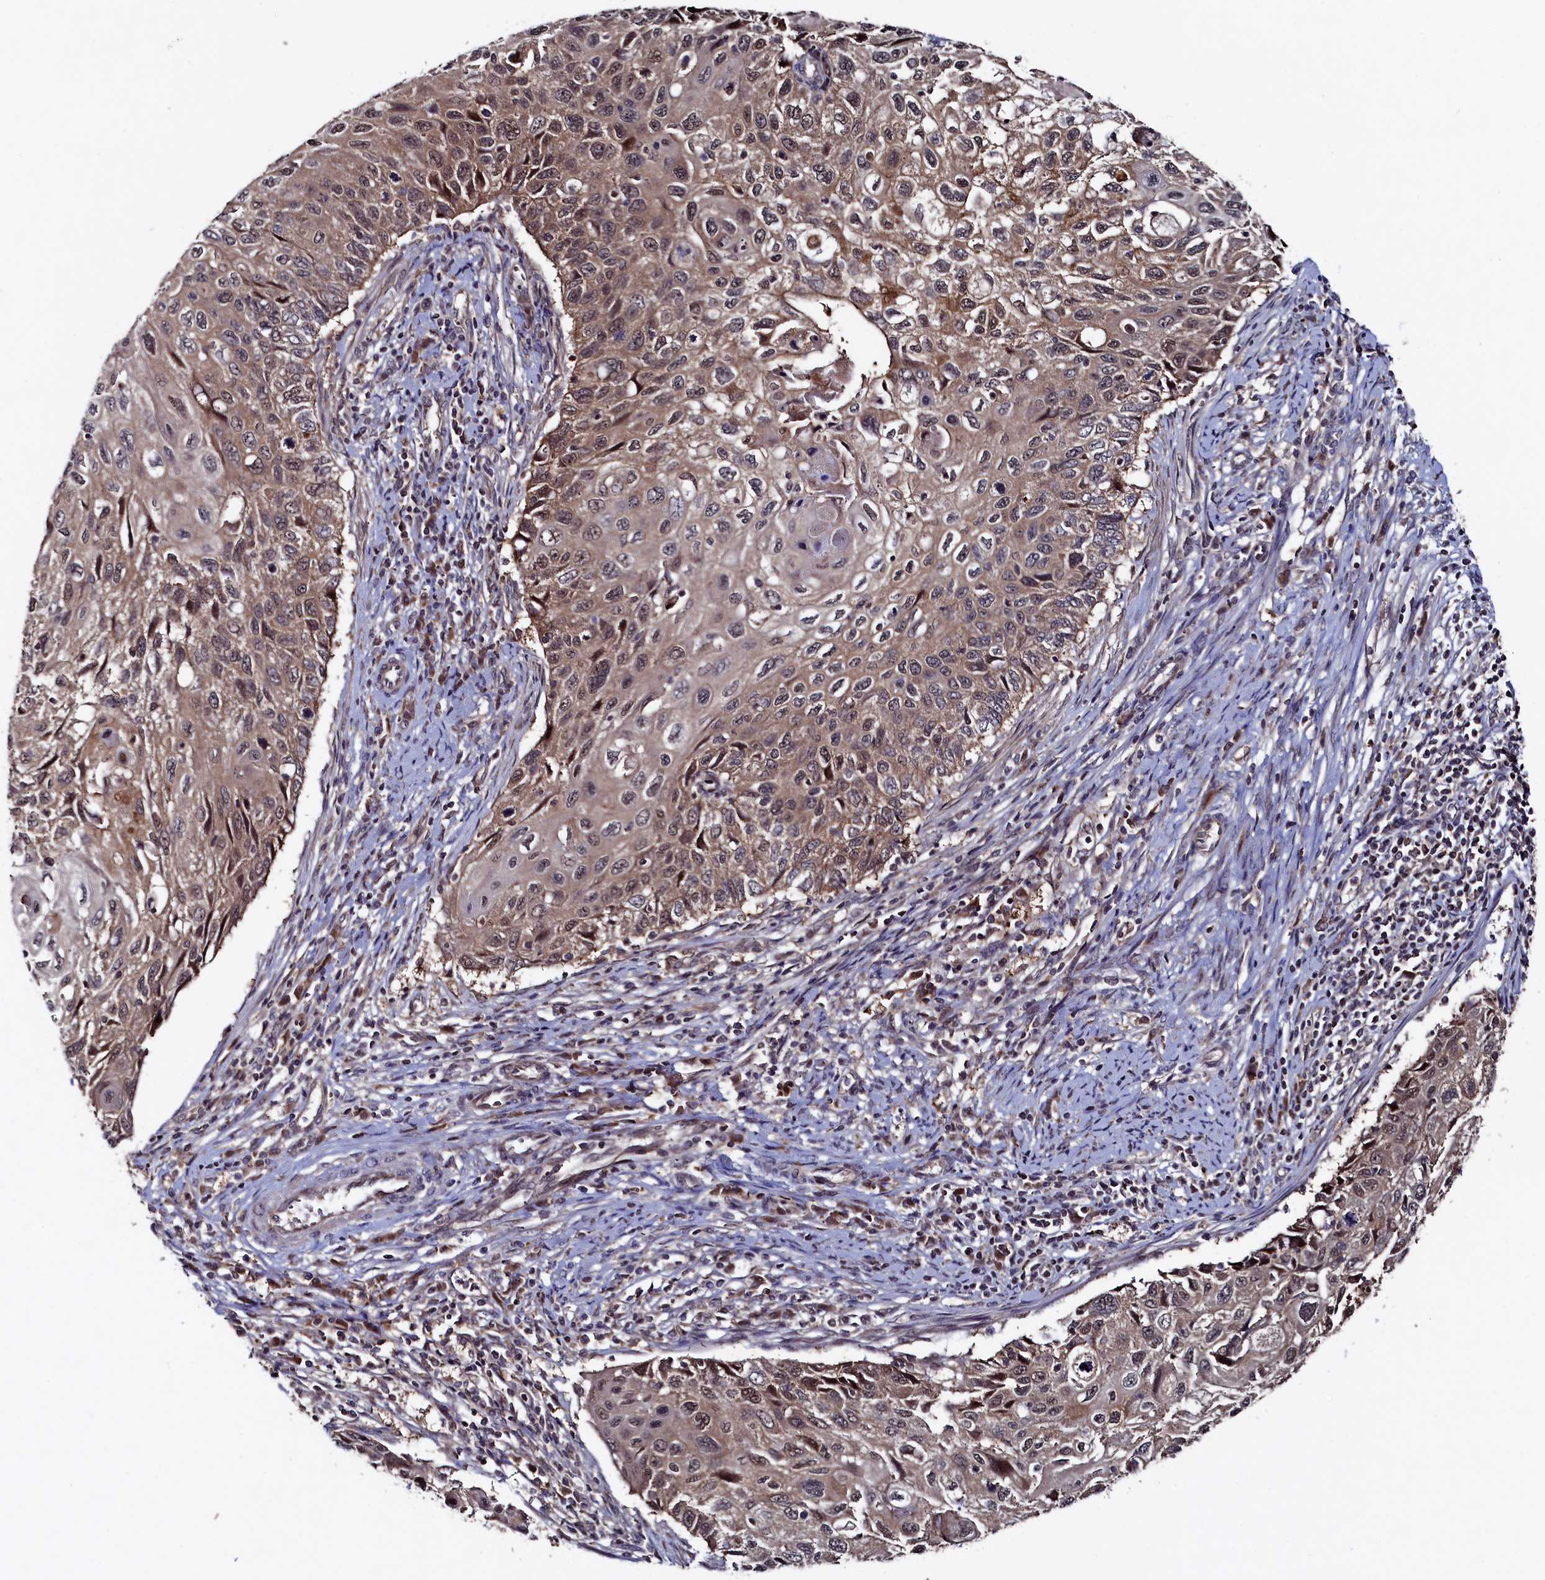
{"staining": {"intensity": "weak", "quantity": ">75%", "location": "cytoplasmic/membranous,nuclear"}, "tissue": "cervical cancer", "cell_type": "Tumor cells", "image_type": "cancer", "snomed": [{"axis": "morphology", "description": "Squamous cell carcinoma, NOS"}, {"axis": "topography", "description": "Cervix"}], "caption": "Immunohistochemical staining of cervical cancer reveals low levels of weak cytoplasmic/membranous and nuclear protein expression in about >75% of tumor cells. The protein is stained brown, and the nuclei are stained in blue (DAB IHC with brightfield microscopy, high magnification).", "gene": "TMC5", "patient": {"sex": "female", "age": 70}}